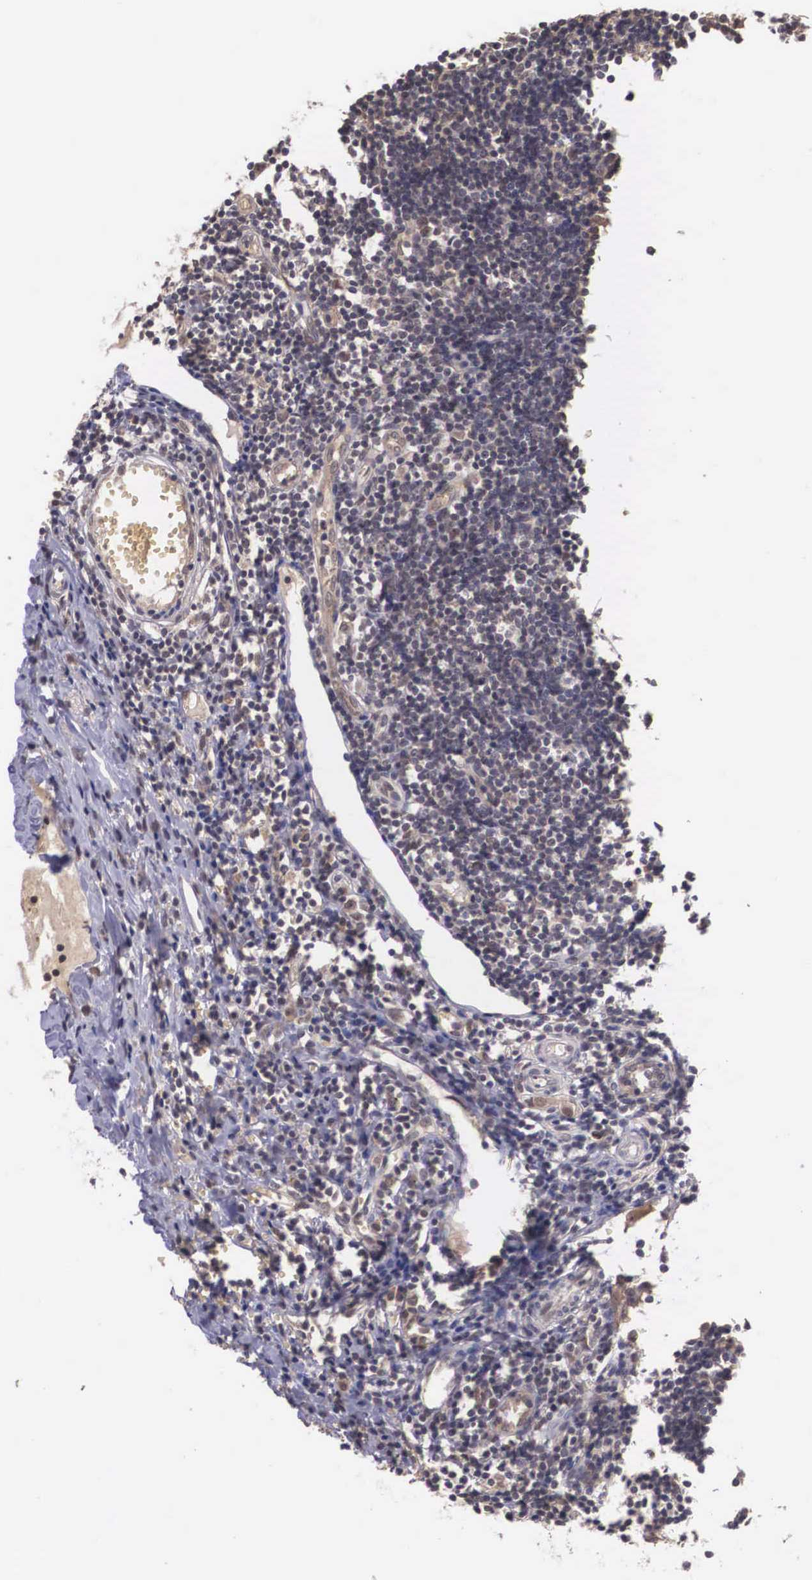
{"staining": {"intensity": "moderate", "quantity": ">75%", "location": "cytoplasmic/membranous"}, "tissue": "appendix", "cell_type": "Glandular cells", "image_type": "normal", "snomed": [{"axis": "morphology", "description": "Normal tissue, NOS"}, {"axis": "topography", "description": "Appendix"}], "caption": "Glandular cells exhibit medium levels of moderate cytoplasmic/membranous expression in approximately >75% of cells in unremarkable appendix.", "gene": "VASH1", "patient": {"sex": "female", "age": 19}}